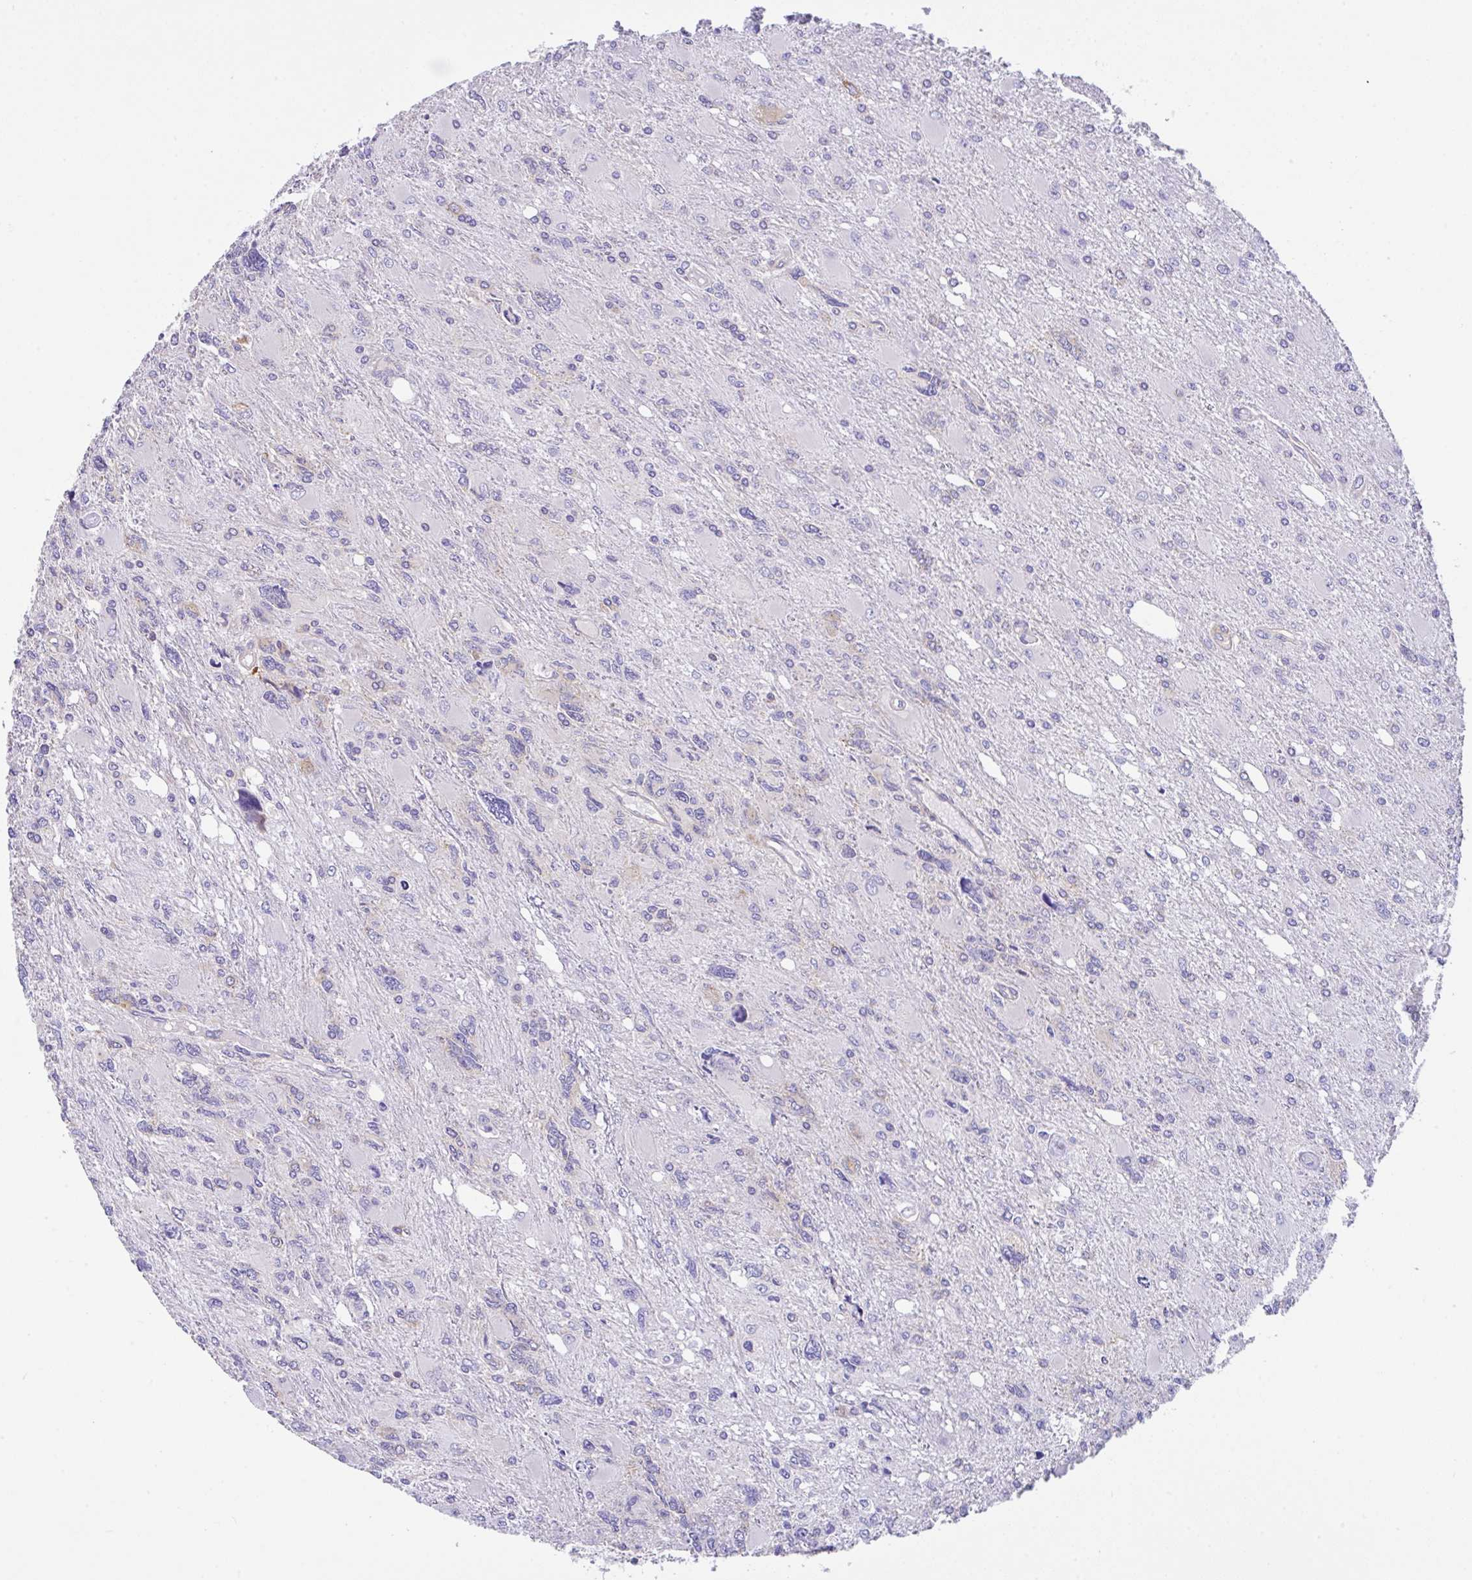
{"staining": {"intensity": "negative", "quantity": "none", "location": "none"}, "tissue": "glioma", "cell_type": "Tumor cells", "image_type": "cancer", "snomed": [{"axis": "morphology", "description": "Glioma, malignant, High grade"}, {"axis": "topography", "description": "Brain"}], "caption": "This is an immunohistochemistry histopathology image of human high-grade glioma (malignant). There is no expression in tumor cells.", "gene": "GFPT2", "patient": {"sex": "male", "age": 67}}